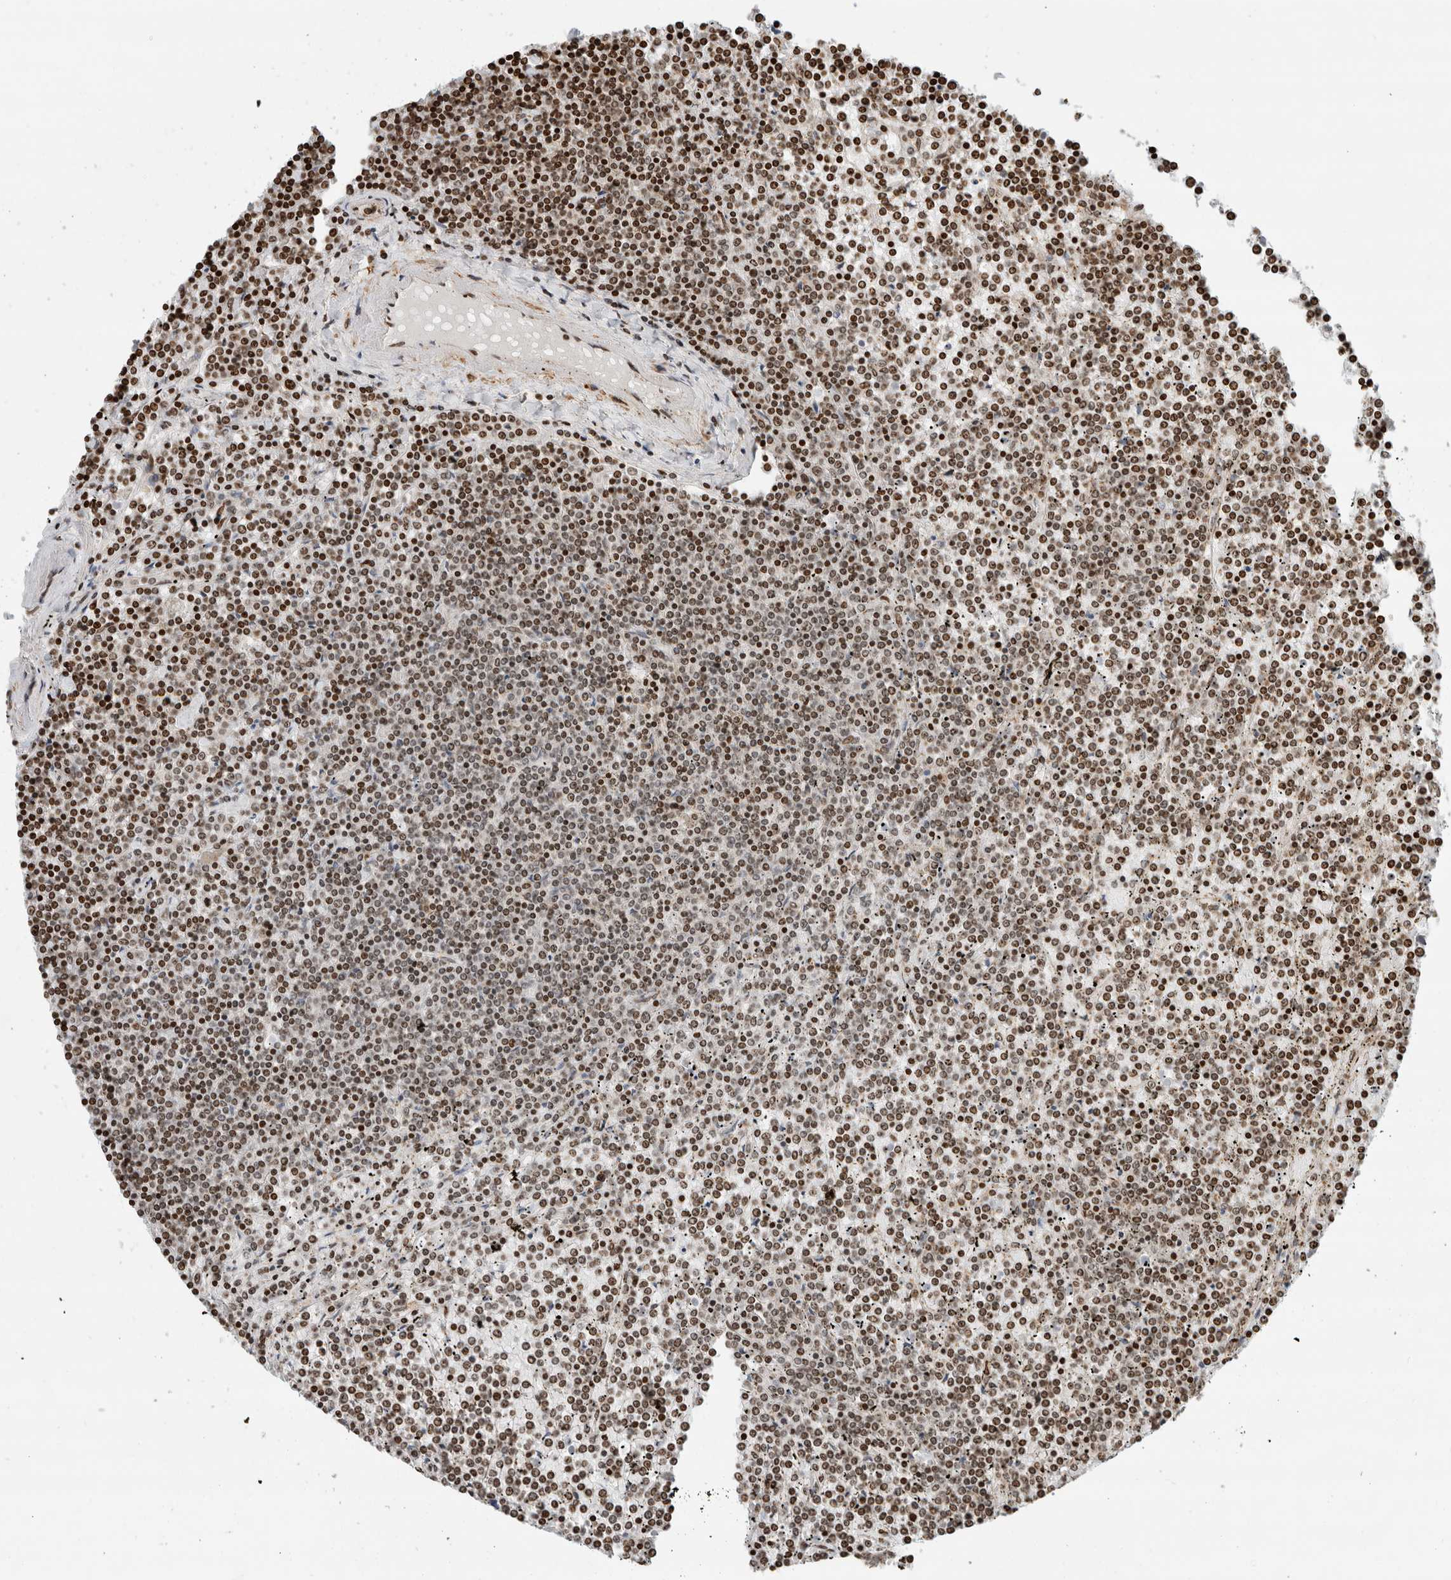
{"staining": {"intensity": "moderate", "quantity": ">75%", "location": "nuclear"}, "tissue": "lymphoma", "cell_type": "Tumor cells", "image_type": "cancer", "snomed": [{"axis": "morphology", "description": "Malignant lymphoma, non-Hodgkin's type, Low grade"}, {"axis": "topography", "description": "Spleen"}], "caption": "Tumor cells reveal medium levels of moderate nuclear staining in approximately >75% of cells in human low-grade malignant lymphoma, non-Hodgkin's type. The staining was performed using DAB, with brown indicating positive protein expression. Nuclei are stained blue with hematoxylin.", "gene": "GINS4", "patient": {"sex": "female", "age": 19}}